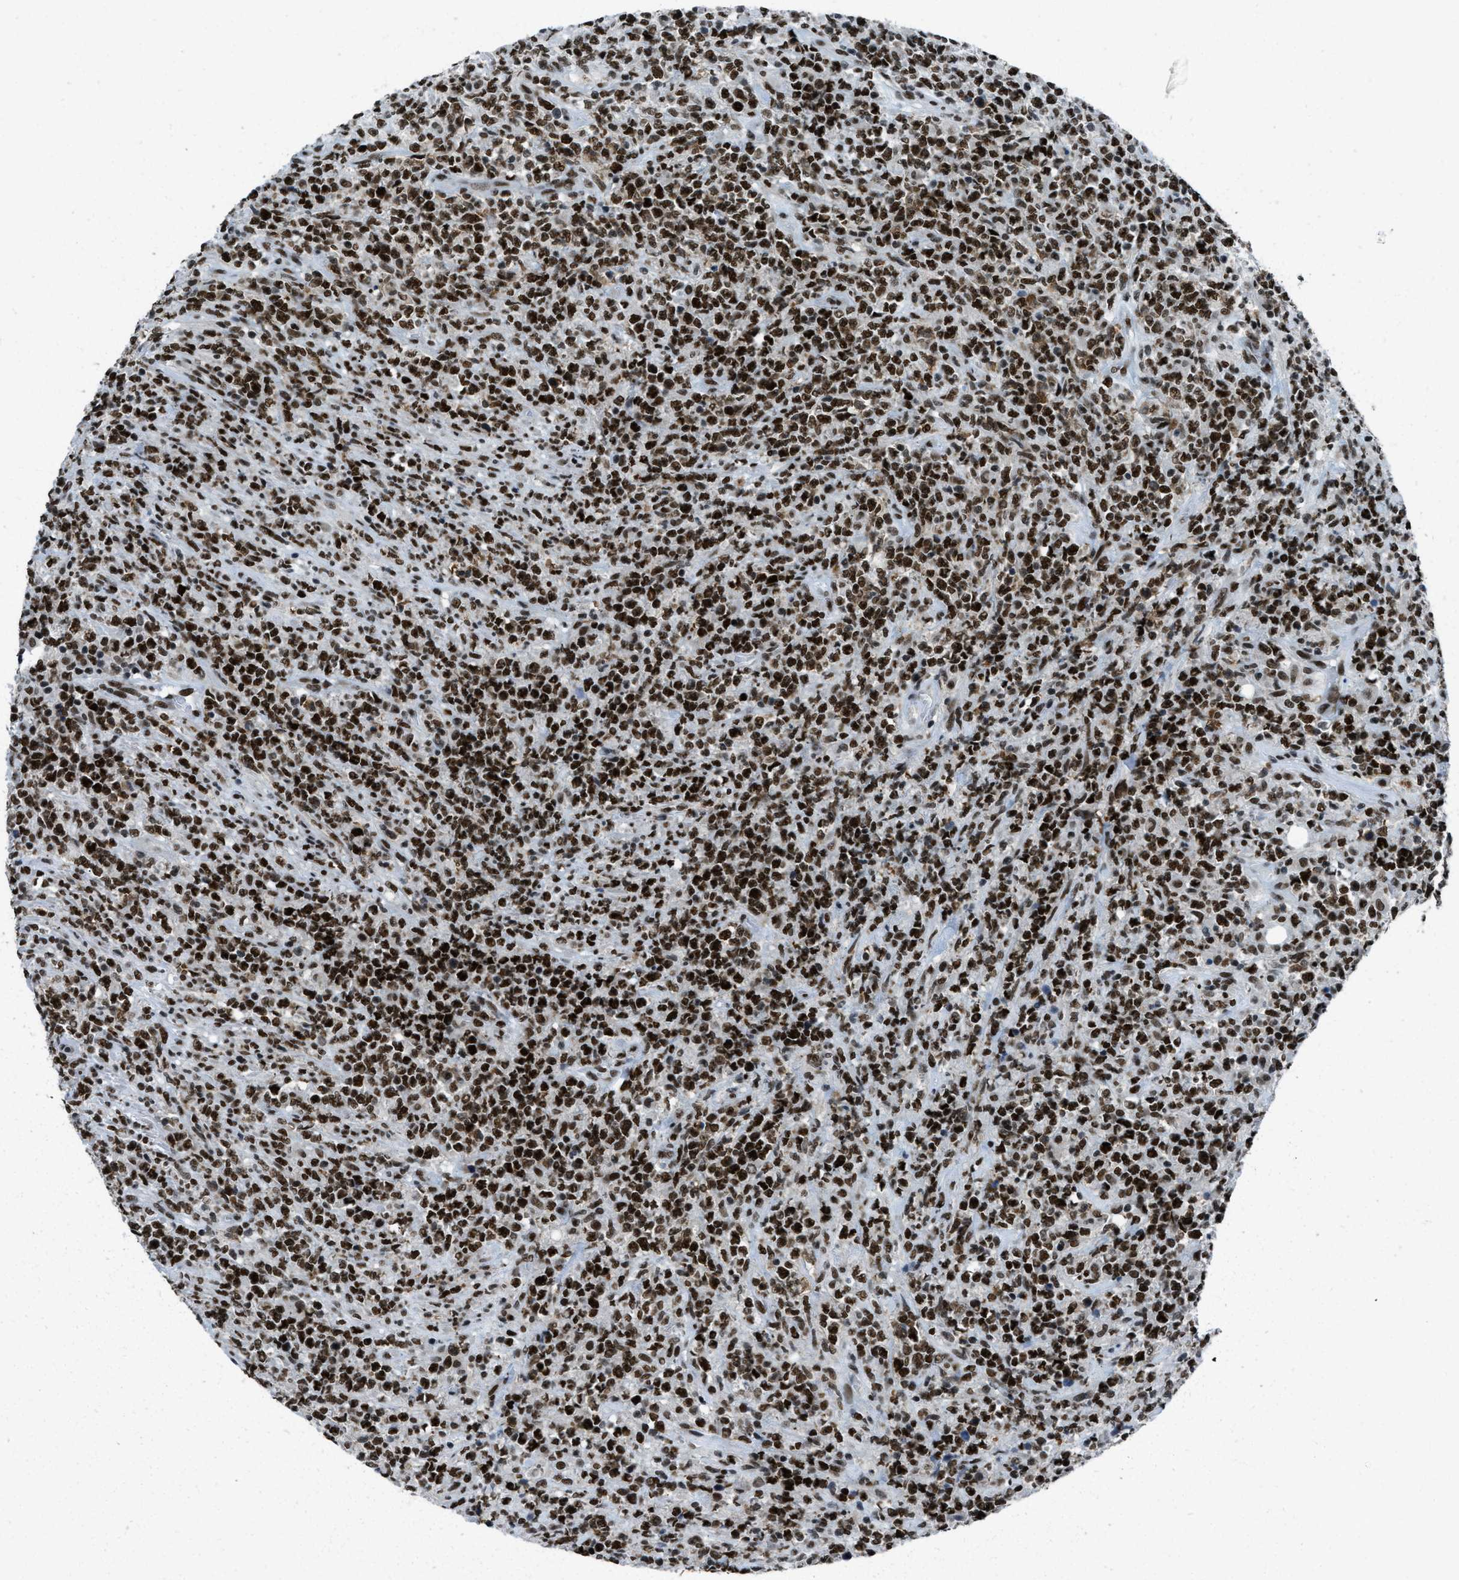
{"staining": {"intensity": "strong", "quantity": ">75%", "location": "nuclear"}, "tissue": "lymphoma", "cell_type": "Tumor cells", "image_type": "cancer", "snomed": [{"axis": "morphology", "description": "Malignant lymphoma, non-Hodgkin's type, High grade"}, {"axis": "topography", "description": "Soft tissue"}], "caption": "A brown stain highlights strong nuclear staining of a protein in human malignant lymphoma, non-Hodgkin's type (high-grade) tumor cells.", "gene": "GATAD2B", "patient": {"sex": "male", "age": 18}}